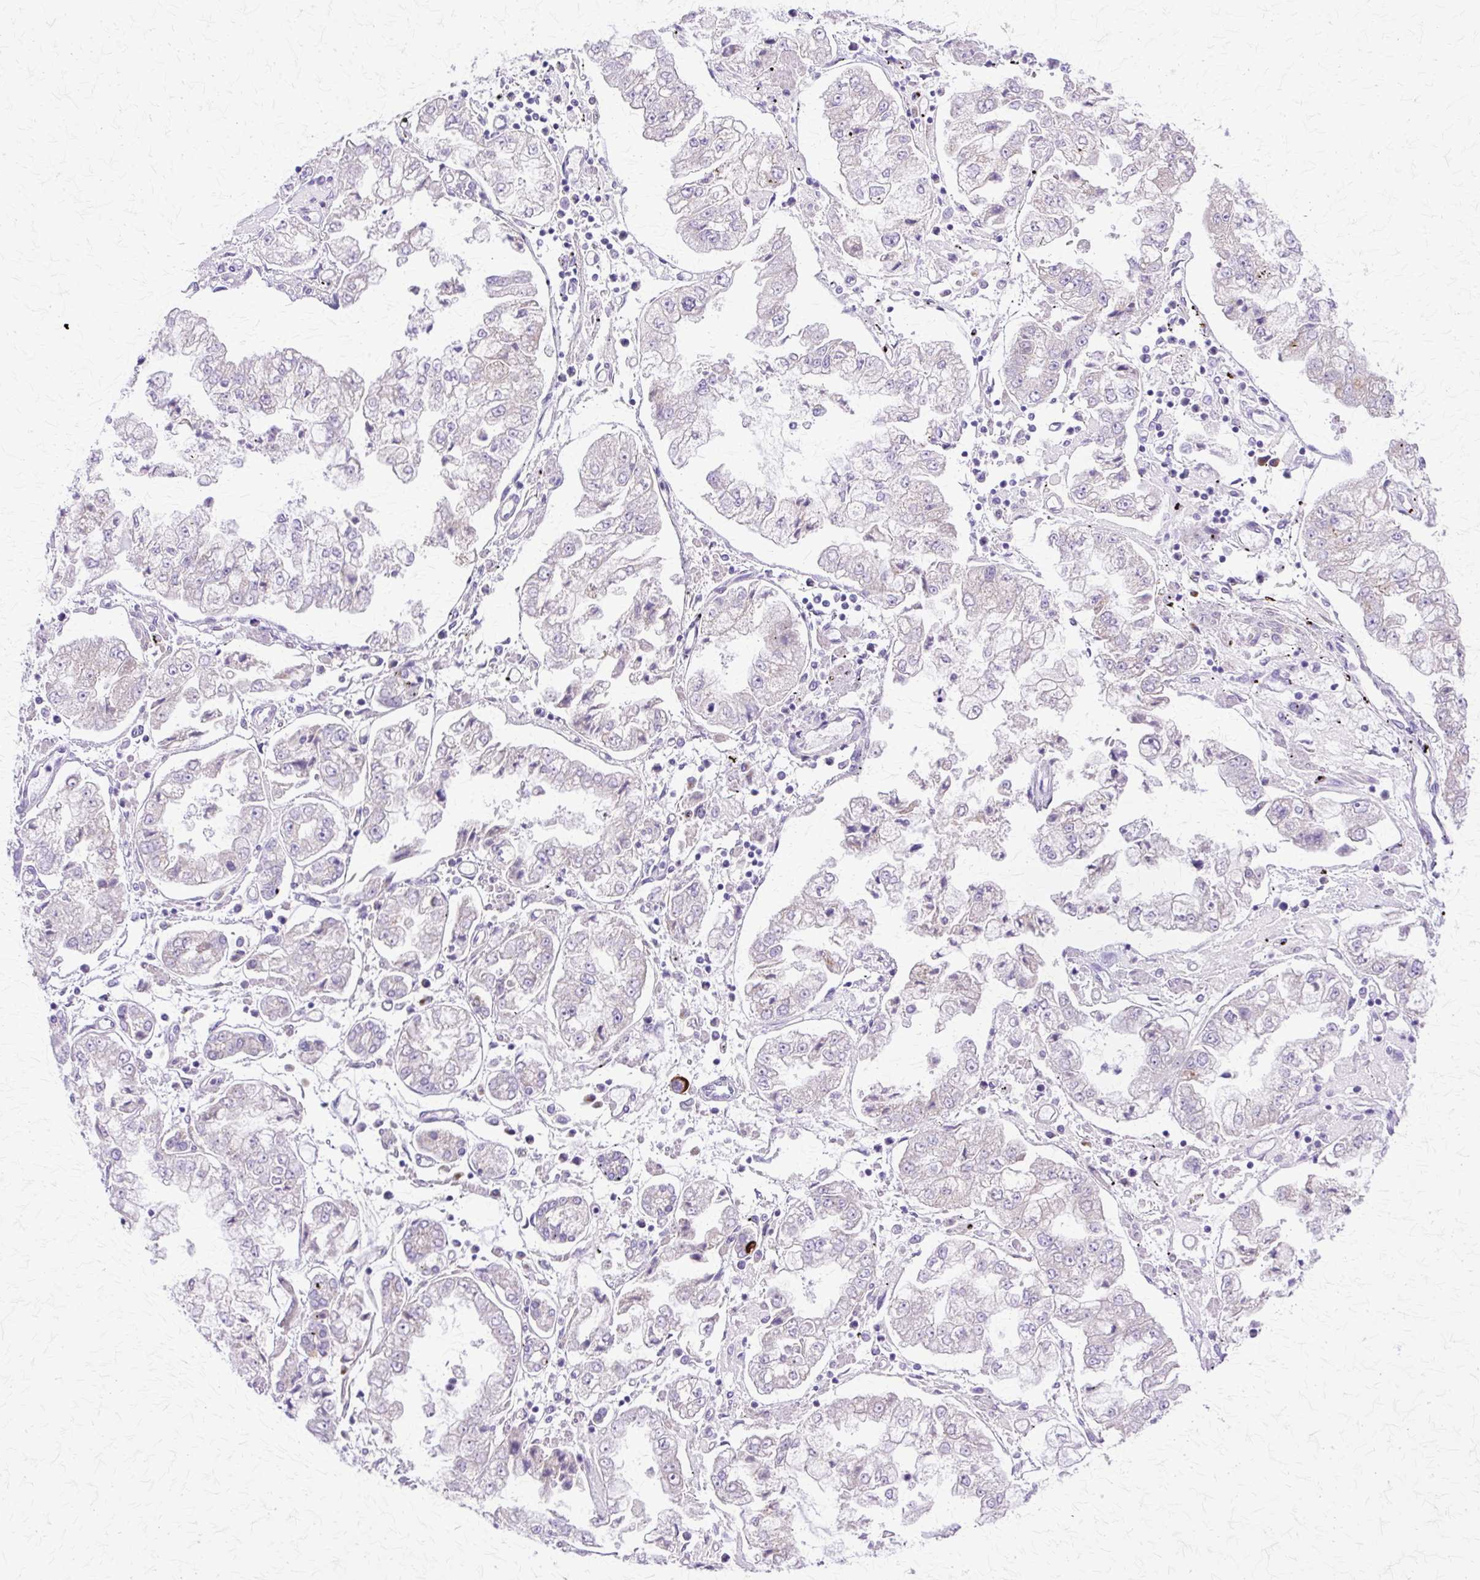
{"staining": {"intensity": "negative", "quantity": "none", "location": "none"}, "tissue": "stomach cancer", "cell_type": "Tumor cells", "image_type": "cancer", "snomed": [{"axis": "morphology", "description": "Adenocarcinoma, NOS"}, {"axis": "topography", "description": "Stomach"}], "caption": "DAB immunohistochemical staining of human stomach cancer (adenocarcinoma) exhibits no significant staining in tumor cells.", "gene": "TBC1D3G", "patient": {"sex": "male", "age": 76}}